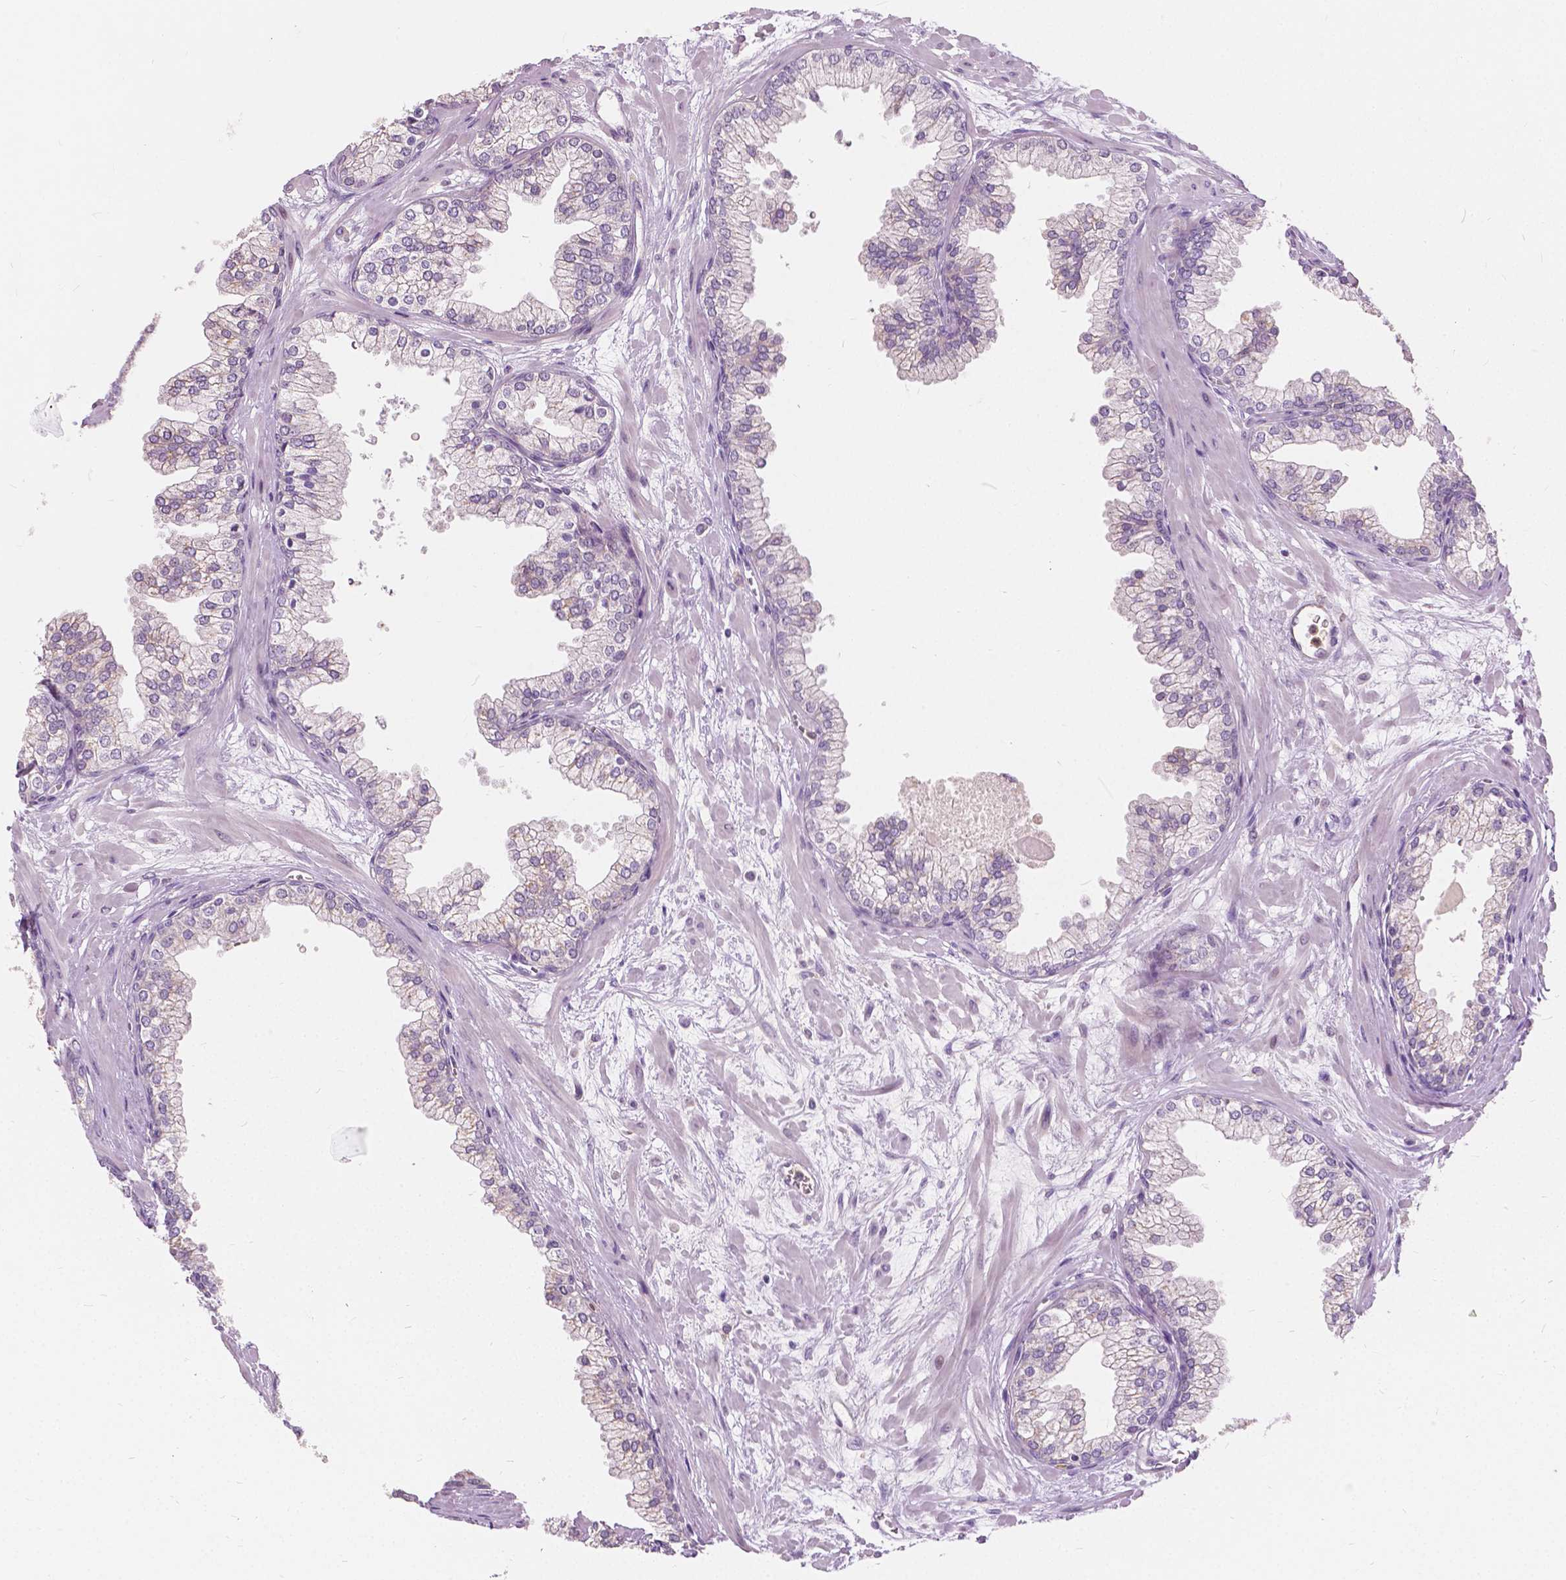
{"staining": {"intensity": "weak", "quantity": "<25%", "location": "cytoplasmic/membranous"}, "tissue": "prostate", "cell_type": "Glandular cells", "image_type": "normal", "snomed": [{"axis": "morphology", "description": "Normal tissue, NOS"}, {"axis": "topography", "description": "Prostate"}, {"axis": "topography", "description": "Peripheral nerve tissue"}], "caption": "Image shows no significant protein positivity in glandular cells of benign prostate. (Brightfield microscopy of DAB immunohistochemistry at high magnification).", "gene": "DLX6", "patient": {"sex": "male", "age": 61}}